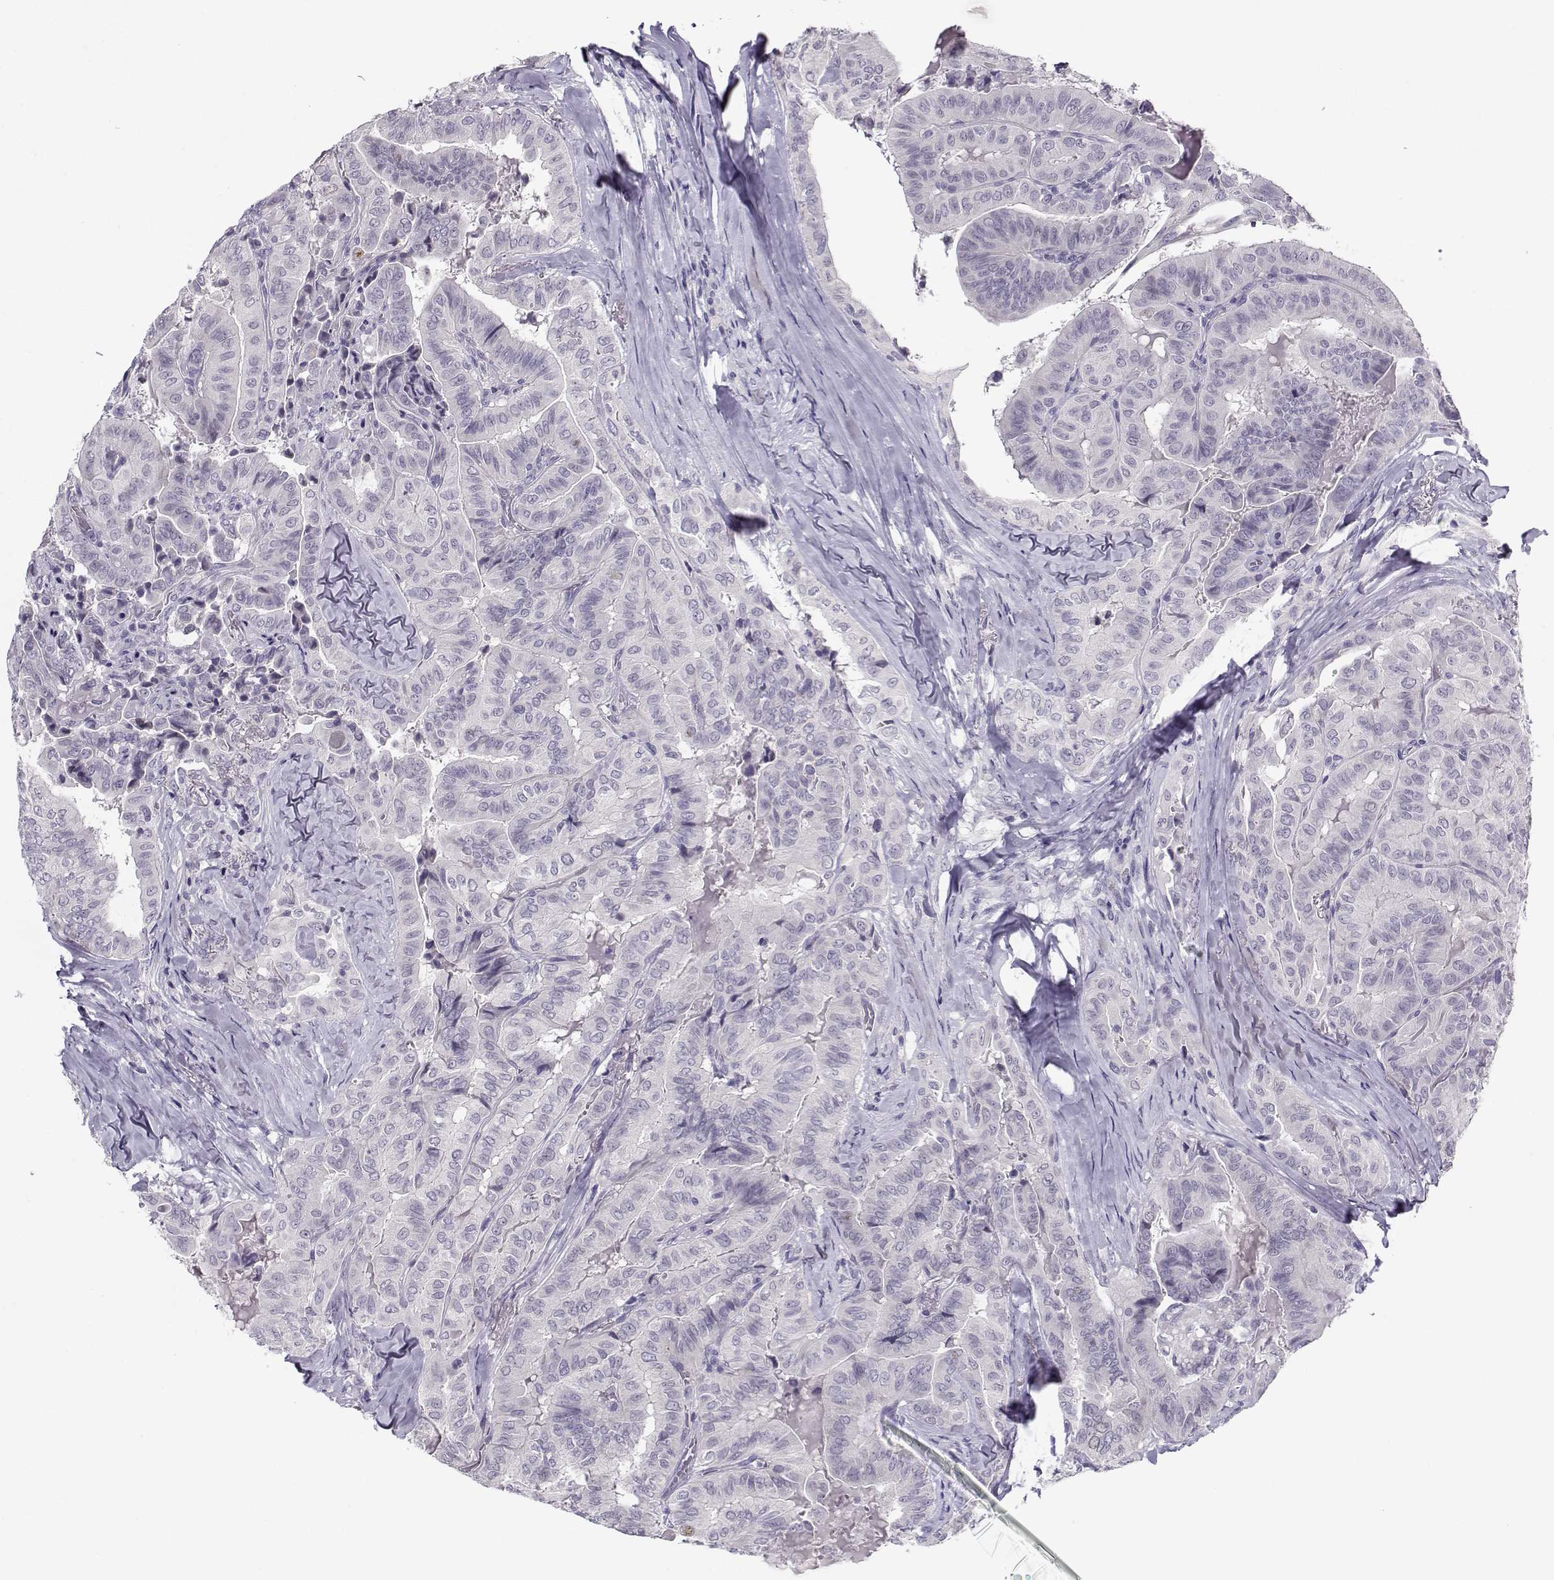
{"staining": {"intensity": "negative", "quantity": "none", "location": "none"}, "tissue": "thyroid cancer", "cell_type": "Tumor cells", "image_type": "cancer", "snomed": [{"axis": "morphology", "description": "Papillary adenocarcinoma, NOS"}, {"axis": "topography", "description": "Thyroid gland"}], "caption": "Immunohistochemistry (IHC) of thyroid papillary adenocarcinoma reveals no expression in tumor cells.", "gene": "CFAP77", "patient": {"sex": "female", "age": 68}}